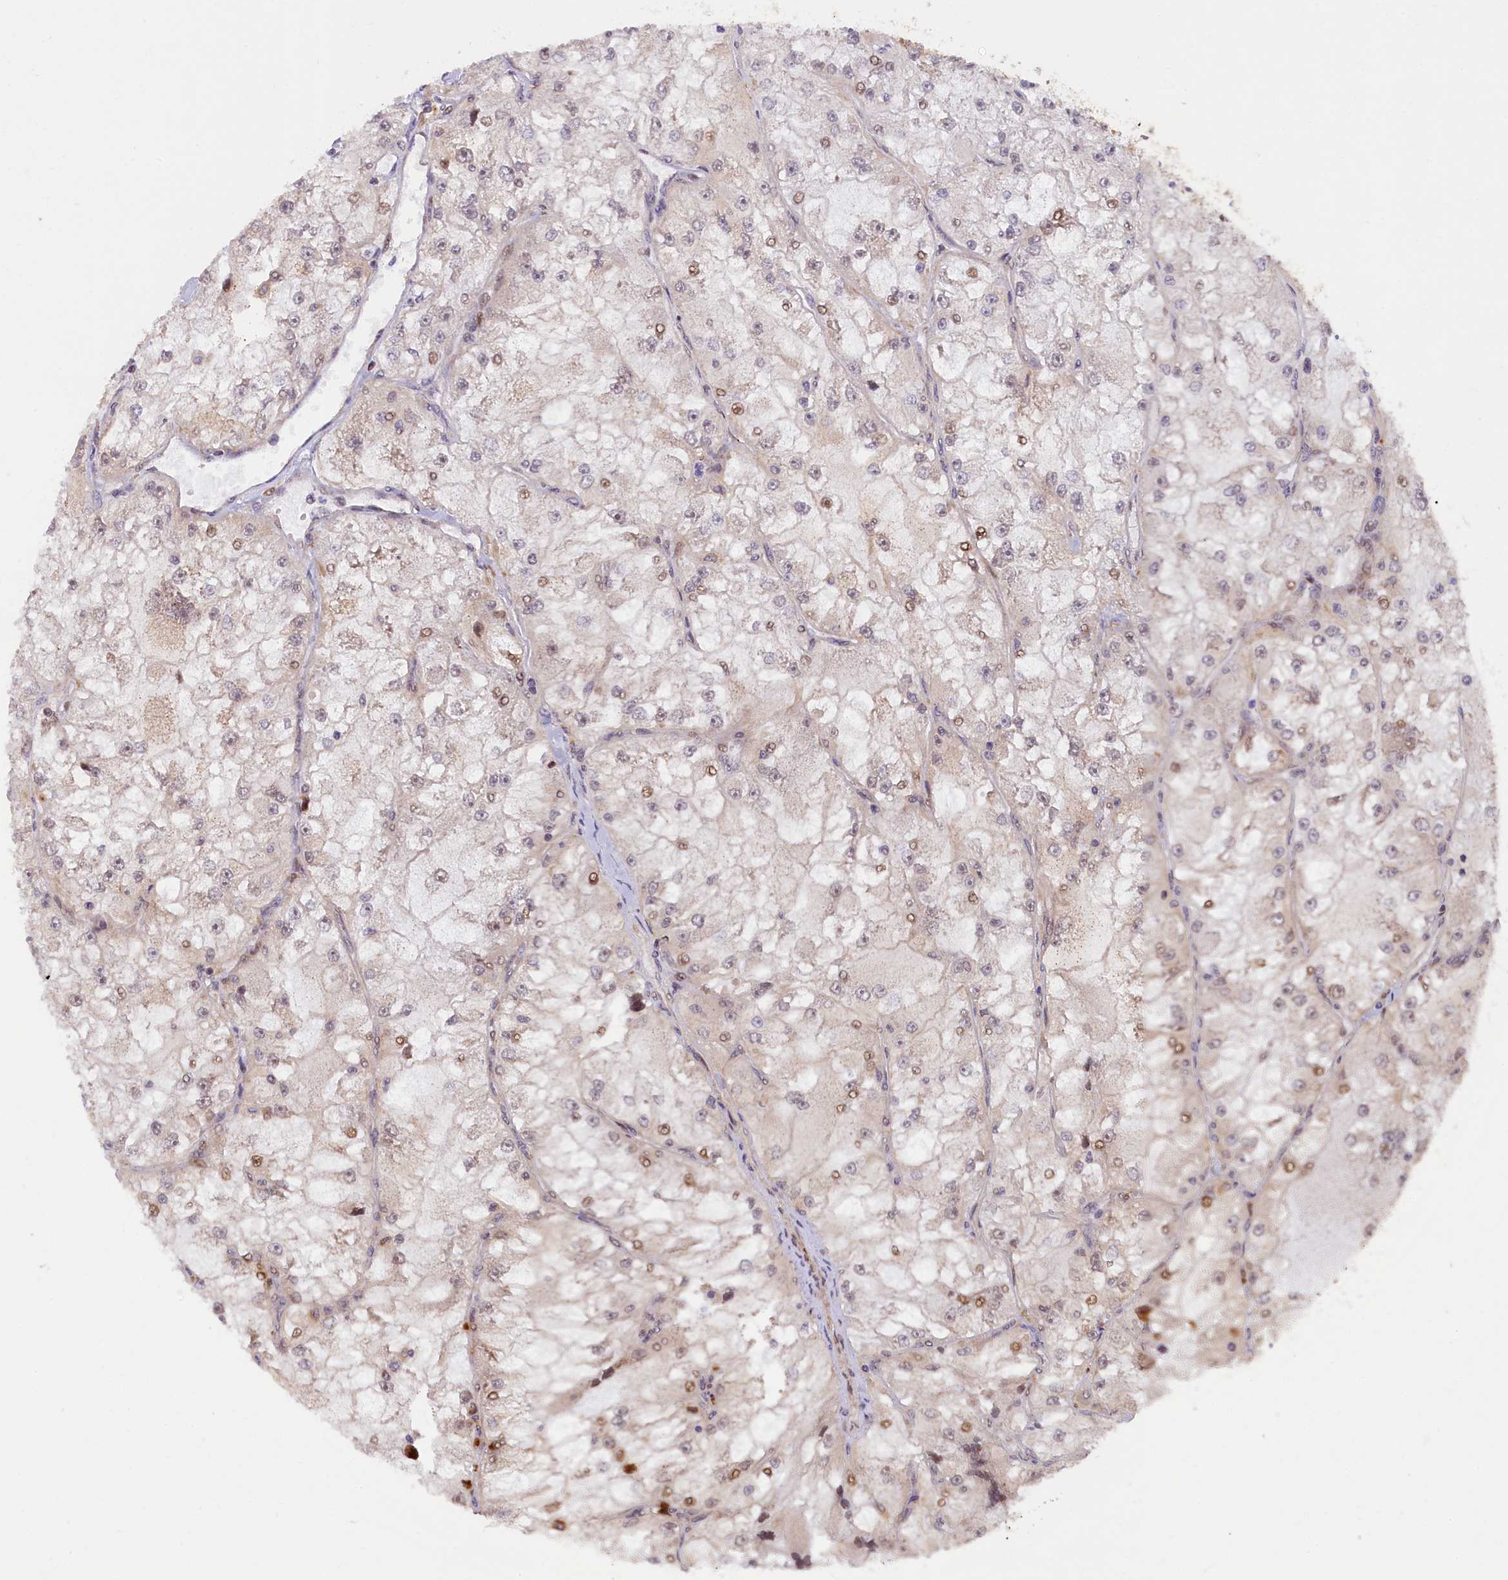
{"staining": {"intensity": "moderate", "quantity": "<25%", "location": "nuclear"}, "tissue": "renal cancer", "cell_type": "Tumor cells", "image_type": "cancer", "snomed": [{"axis": "morphology", "description": "Adenocarcinoma, NOS"}, {"axis": "topography", "description": "Kidney"}], "caption": "Protein staining displays moderate nuclear expression in approximately <25% of tumor cells in renal cancer.", "gene": "SAMD4A", "patient": {"sex": "female", "age": 72}}